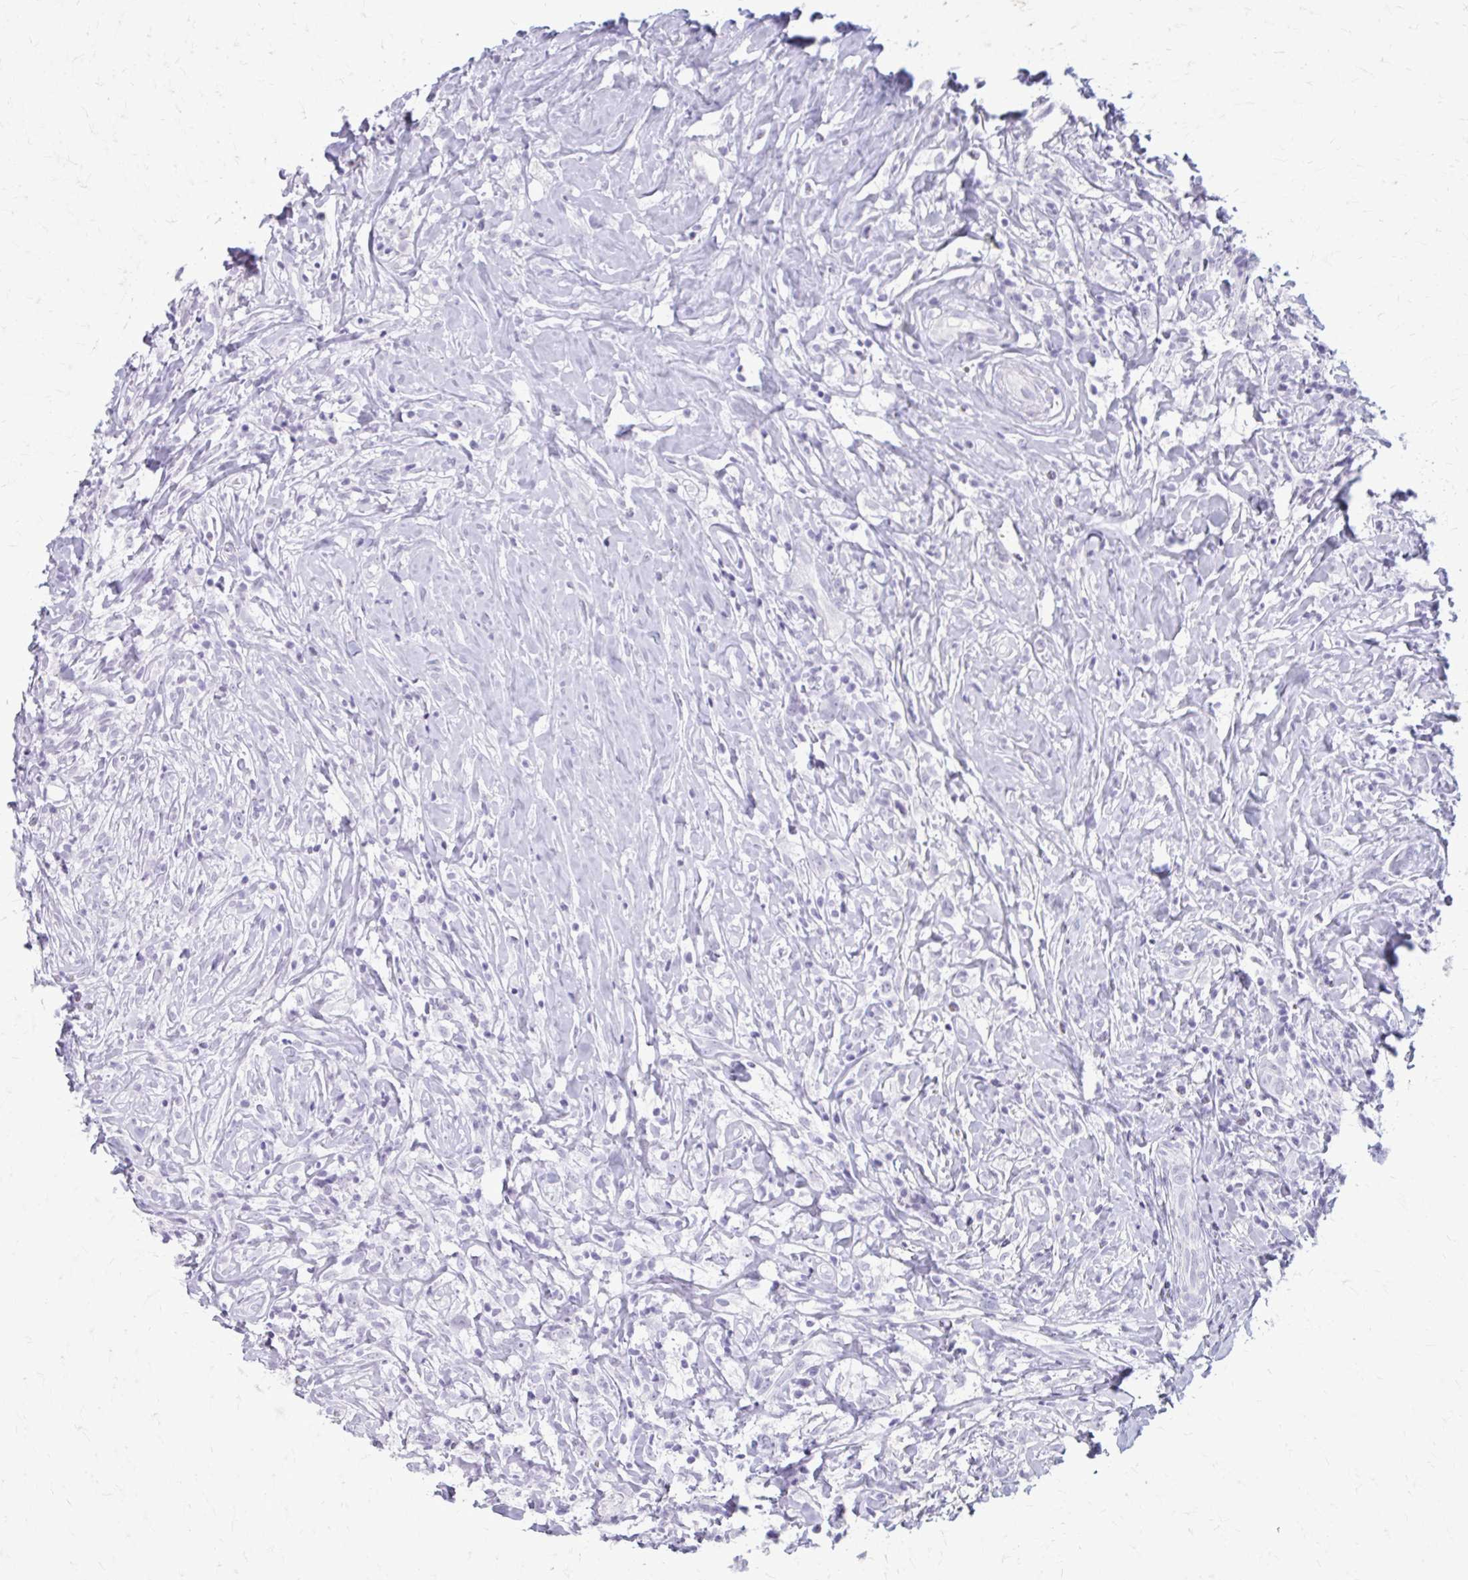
{"staining": {"intensity": "negative", "quantity": "none", "location": "none"}, "tissue": "lymphoma", "cell_type": "Tumor cells", "image_type": "cancer", "snomed": [{"axis": "morphology", "description": "Hodgkin's disease, NOS"}, {"axis": "topography", "description": "No Tissue"}], "caption": "Micrograph shows no protein positivity in tumor cells of lymphoma tissue.", "gene": "KRT5", "patient": {"sex": "female", "age": 21}}